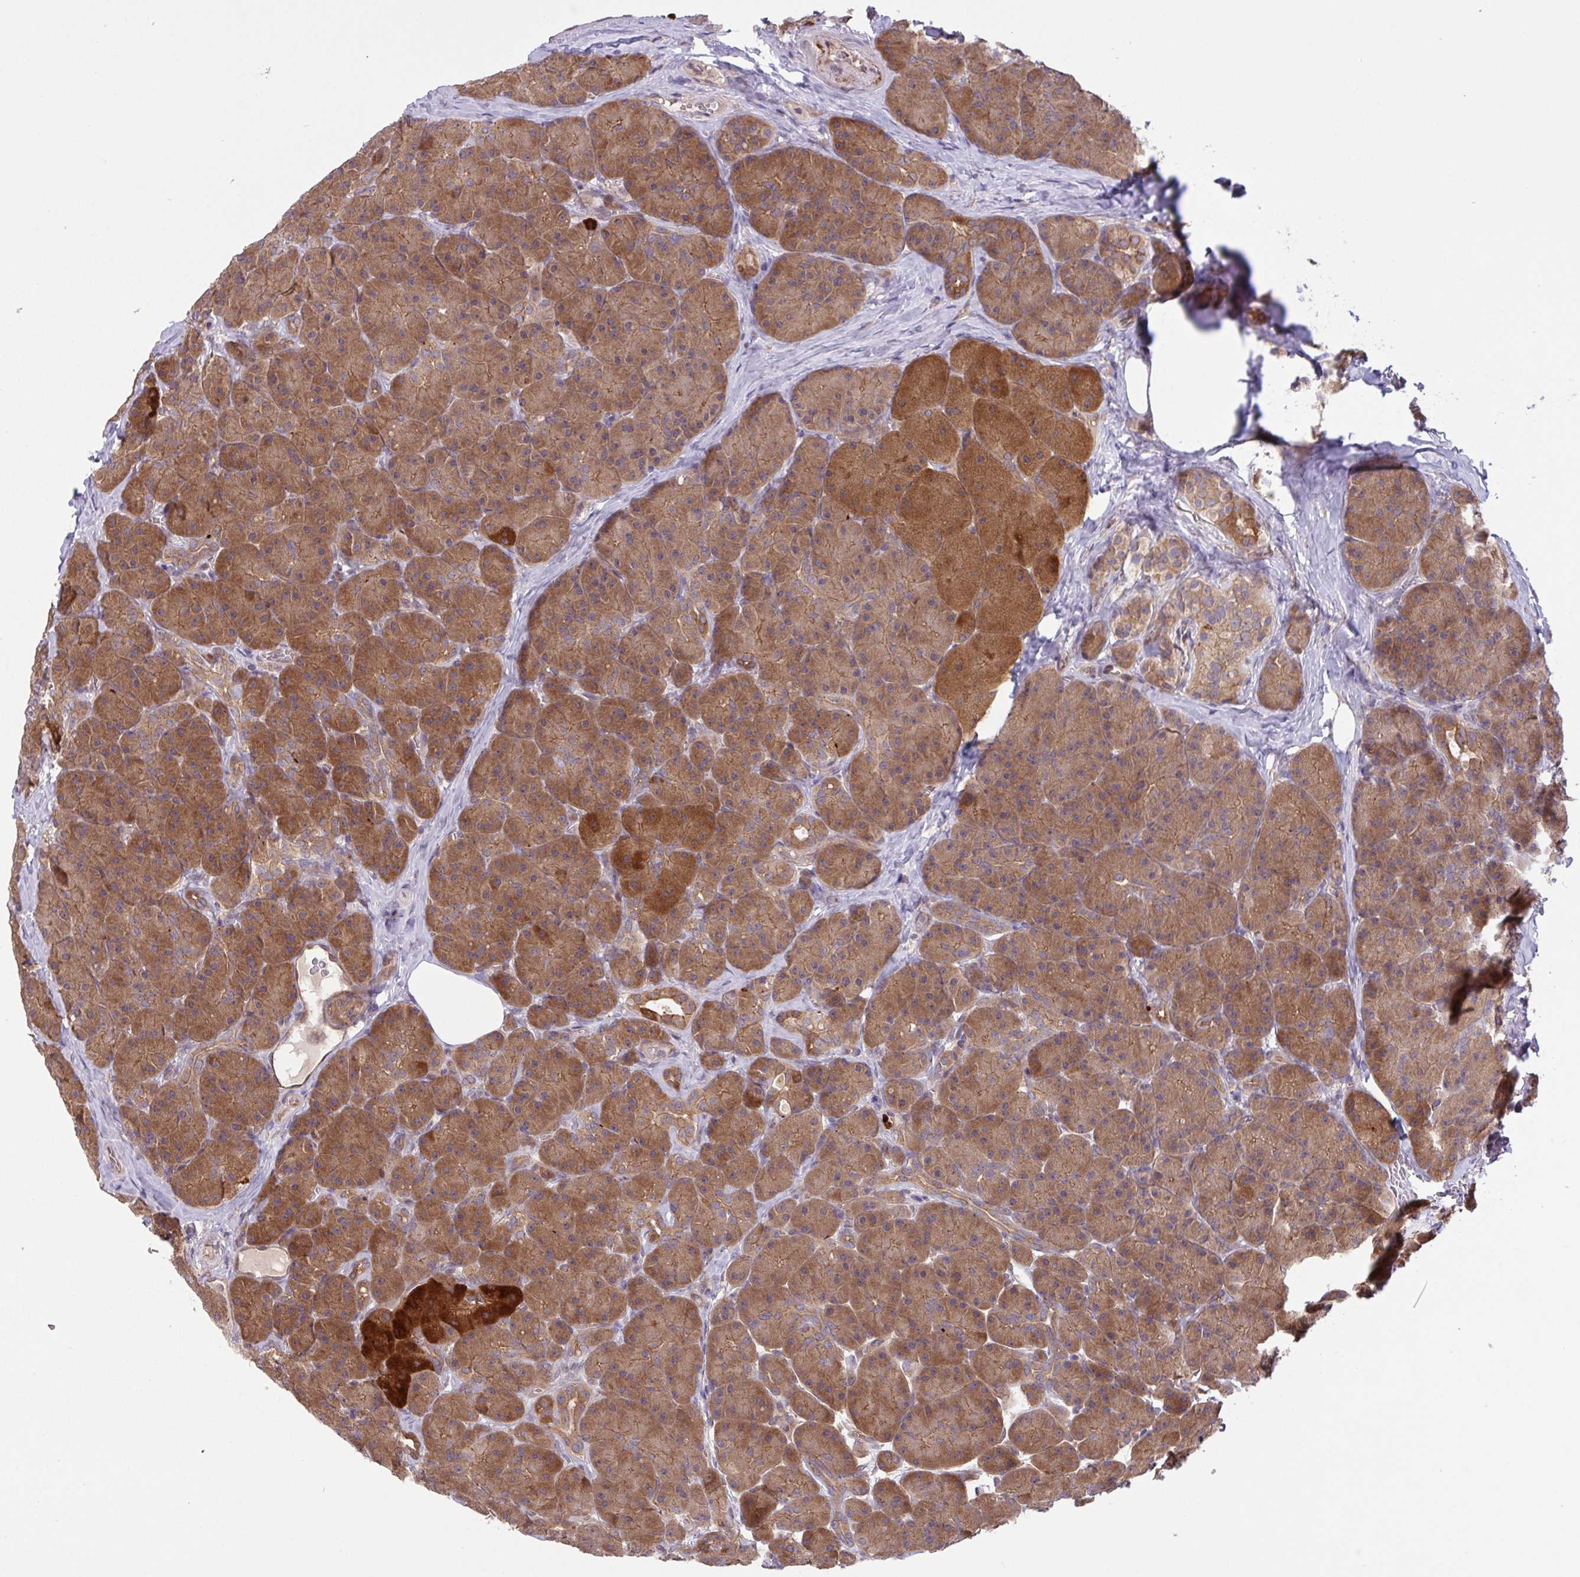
{"staining": {"intensity": "strong", "quantity": ">75%", "location": "cytoplasmic/membranous"}, "tissue": "pancreas", "cell_type": "Exocrine glandular cells", "image_type": "normal", "snomed": [{"axis": "morphology", "description": "Normal tissue, NOS"}, {"axis": "topography", "description": "Pancreas"}], "caption": "An immunohistochemistry (IHC) micrograph of benign tissue is shown. Protein staining in brown shows strong cytoplasmic/membranous positivity in pancreas within exocrine glandular cells. The staining was performed using DAB (3,3'-diaminobenzidine), with brown indicating positive protein expression. Nuclei are stained blue with hematoxylin.", "gene": "INTS10", "patient": {"sex": "male", "age": 57}}